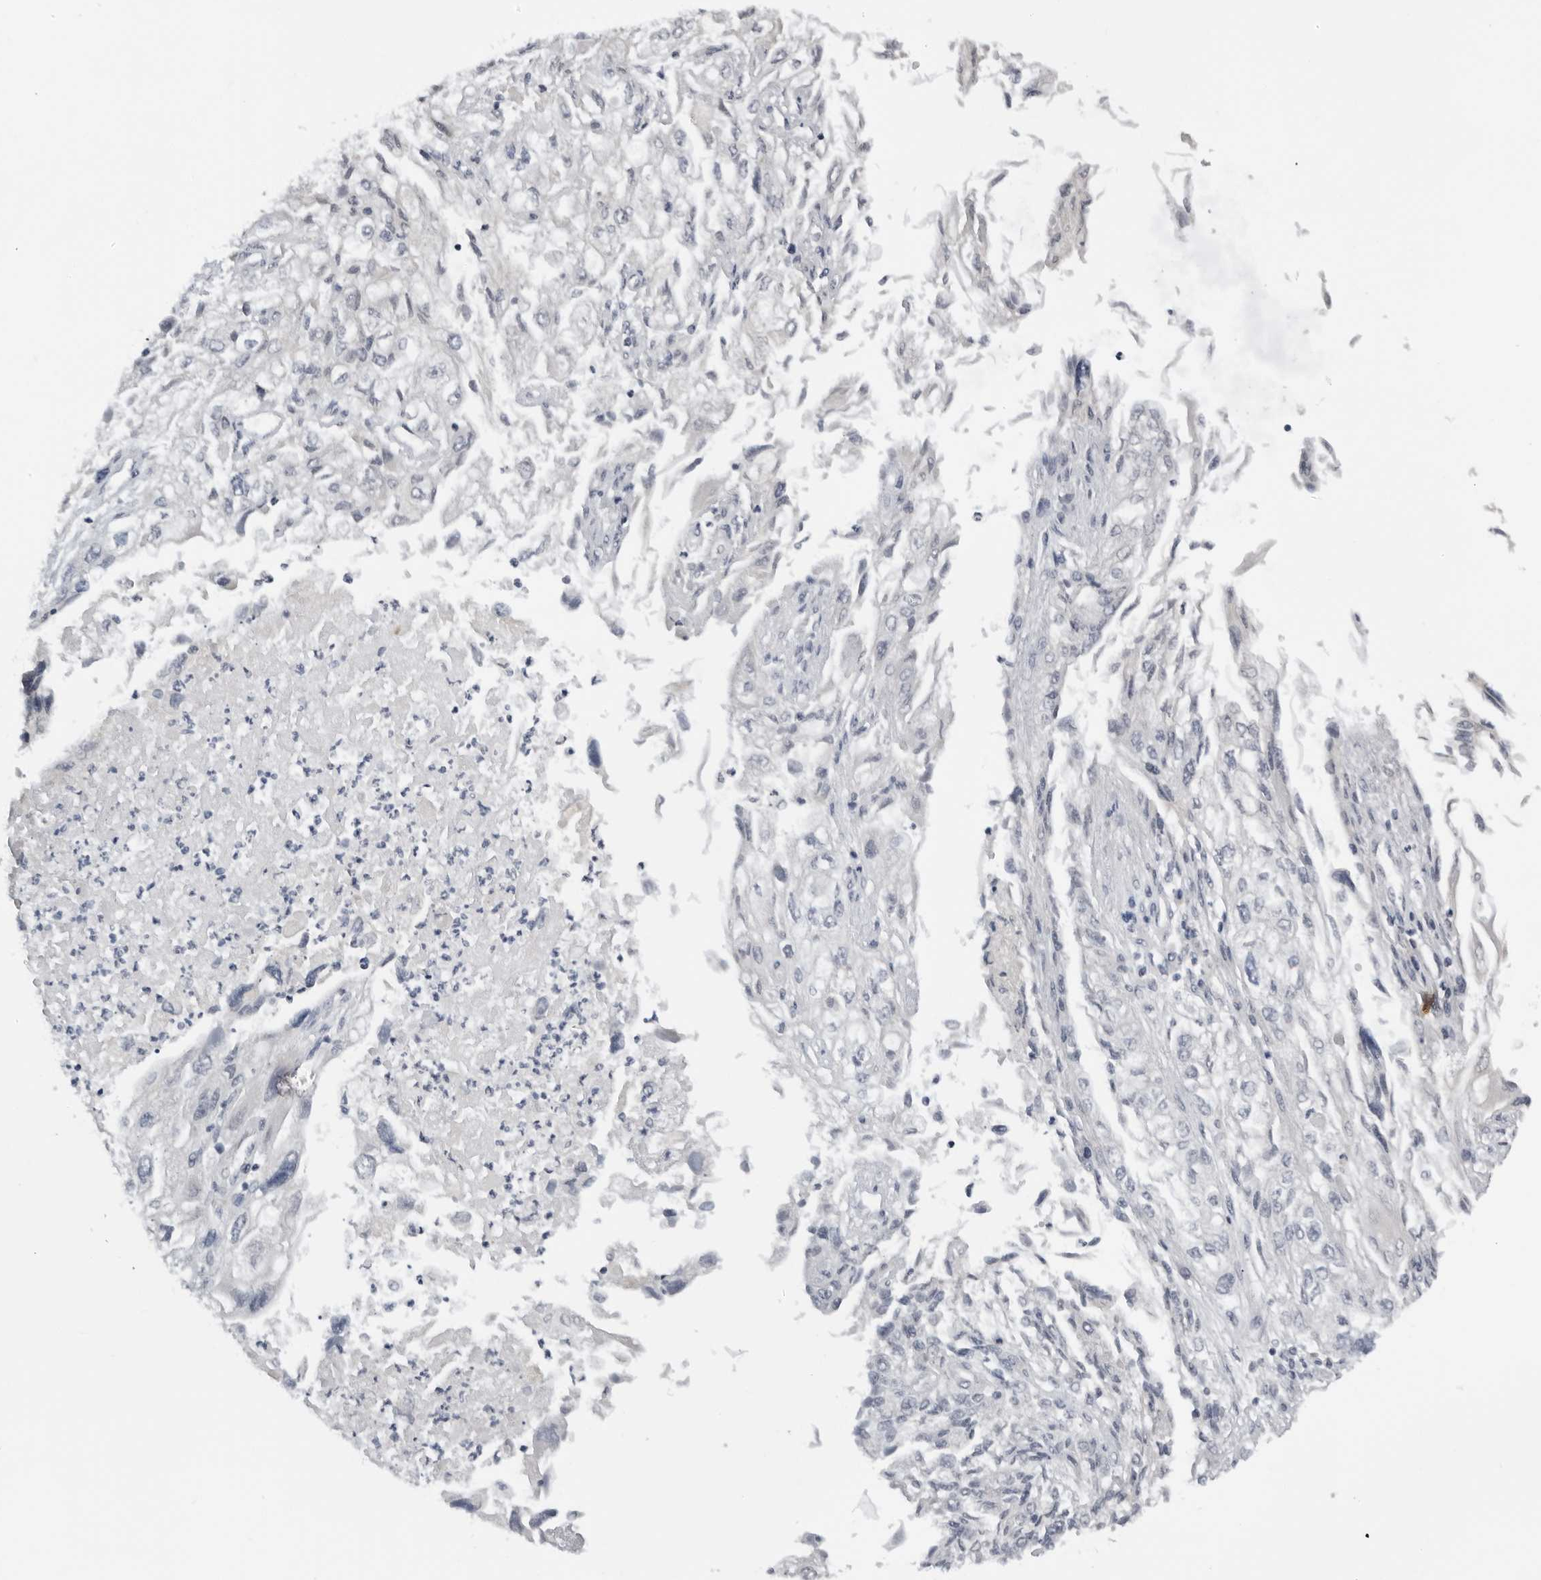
{"staining": {"intensity": "negative", "quantity": "none", "location": "none"}, "tissue": "endometrial cancer", "cell_type": "Tumor cells", "image_type": "cancer", "snomed": [{"axis": "morphology", "description": "Adenocarcinoma, NOS"}, {"axis": "topography", "description": "Endometrium"}], "caption": "Protein analysis of endometrial adenocarcinoma shows no significant staining in tumor cells.", "gene": "ACP6", "patient": {"sex": "female", "age": 49}}